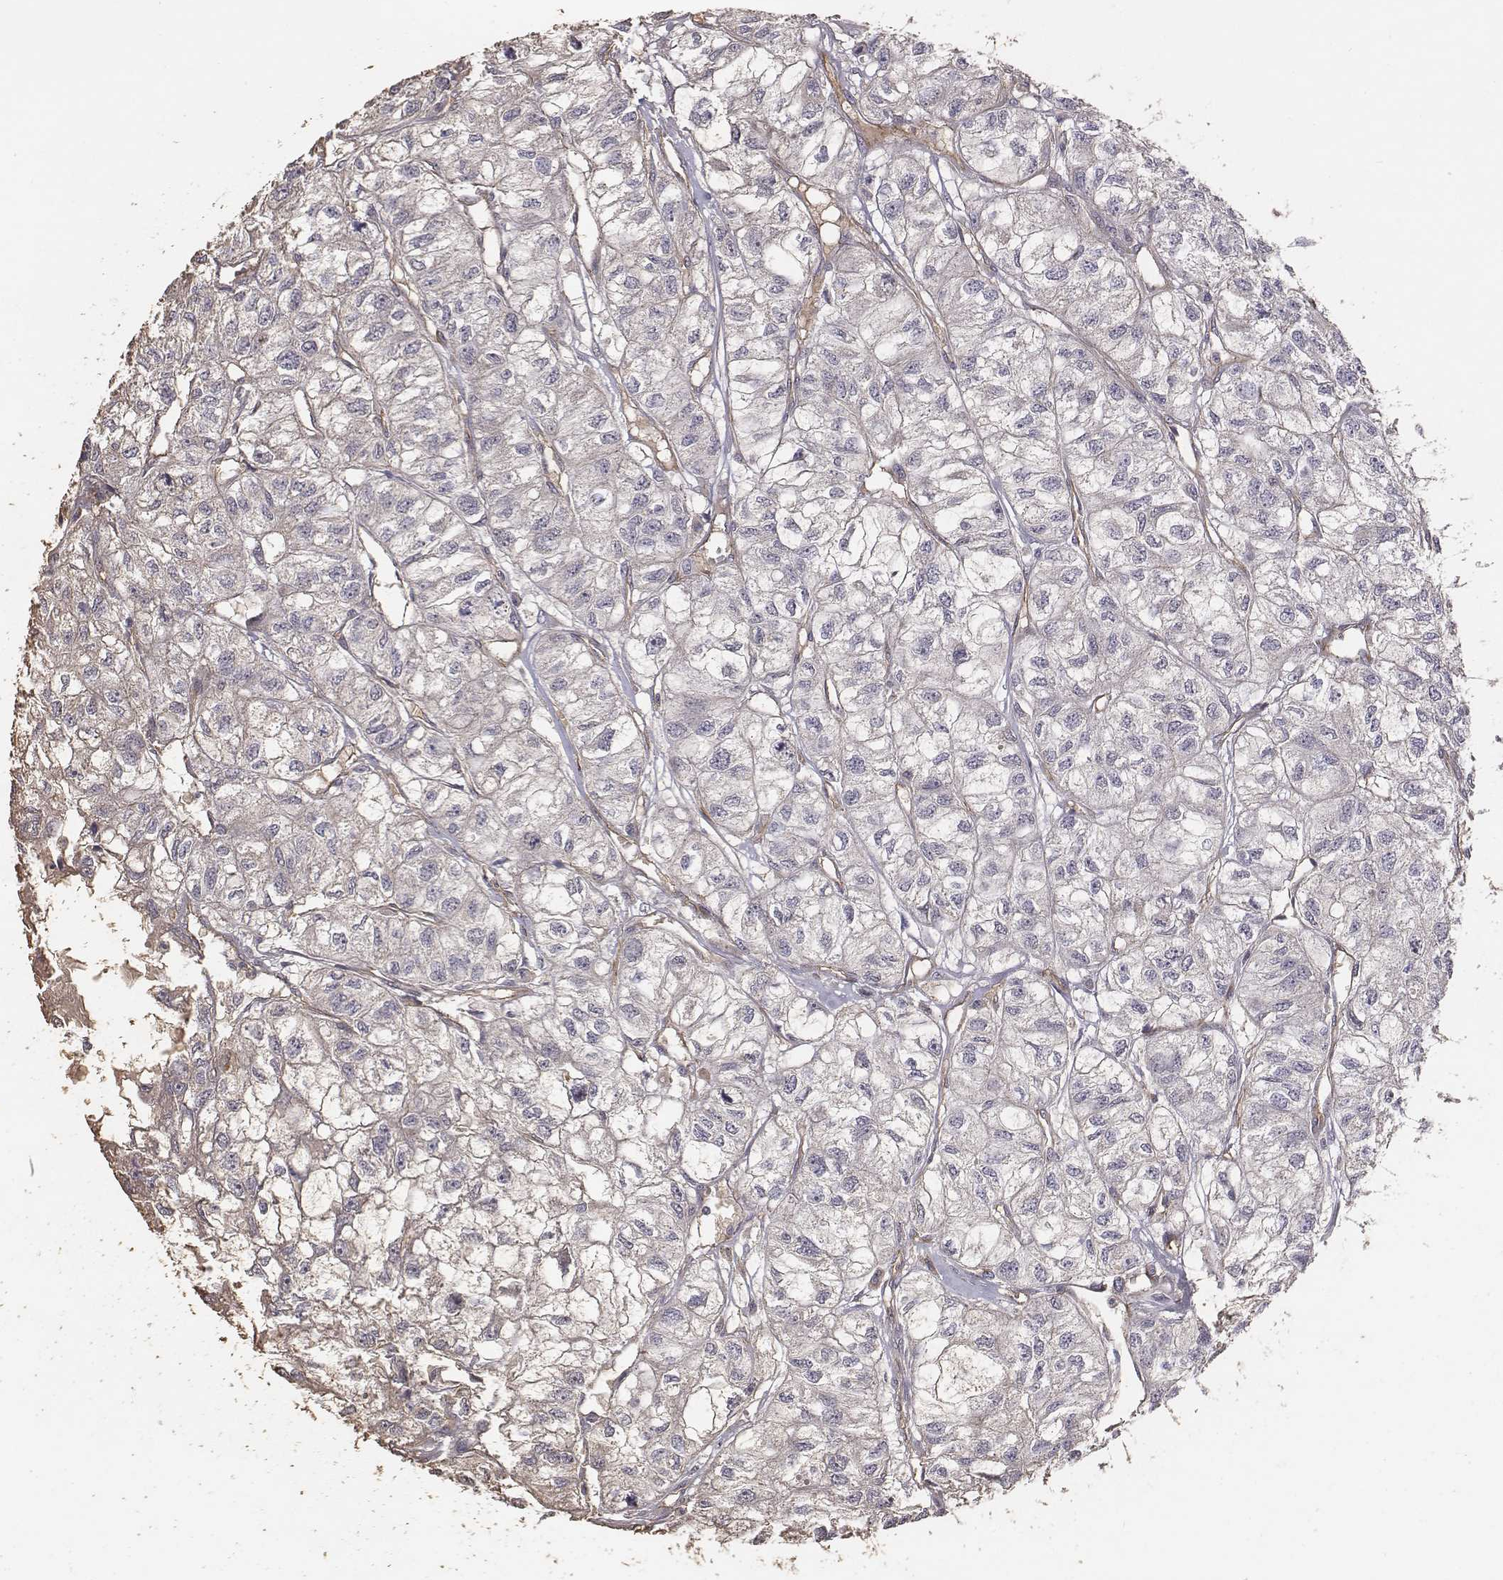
{"staining": {"intensity": "negative", "quantity": "none", "location": "none"}, "tissue": "renal cancer", "cell_type": "Tumor cells", "image_type": "cancer", "snomed": [{"axis": "morphology", "description": "Adenocarcinoma, NOS"}, {"axis": "topography", "description": "Kidney"}], "caption": "The micrograph exhibits no staining of tumor cells in renal cancer.", "gene": "PTPRG", "patient": {"sex": "male", "age": 56}}